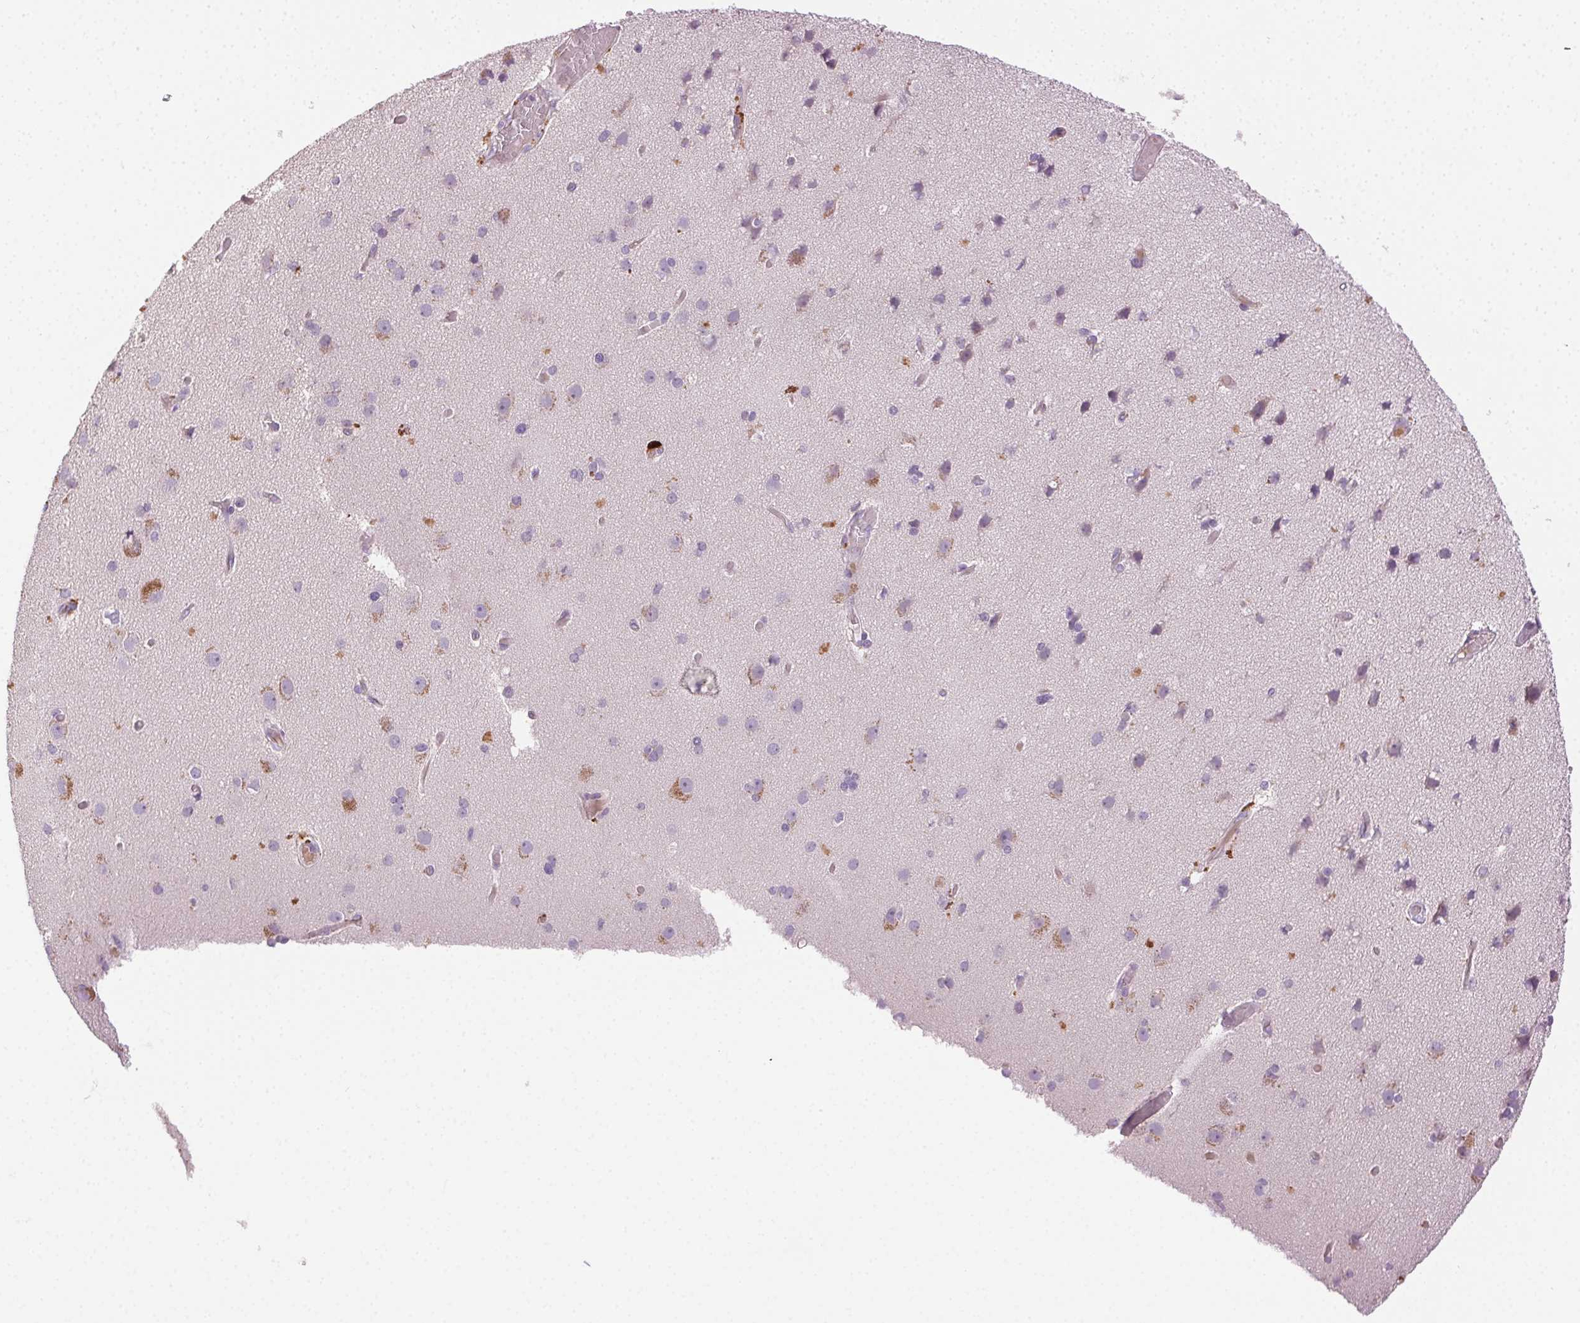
{"staining": {"intensity": "negative", "quantity": "none", "location": "none"}, "tissue": "cerebral cortex", "cell_type": "Endothelial cells", "image_type": "normal", "snomed": [{"axis": "morphology", "description": "Normal tissue, NOS"}, {"axis": "morphology", "description": "Glioma, malignant, High grade"}, {"axis": "topography", "description": "Cerebral cortex"}], "caption": "An immunohistochemistry histopathology image of unremarkable cerebral cortex is shown. There is no staining in endothelial cells of cerebral cortex.", "gene": "BPIFB2", "patient": {"sex": "male", "age": 71}}